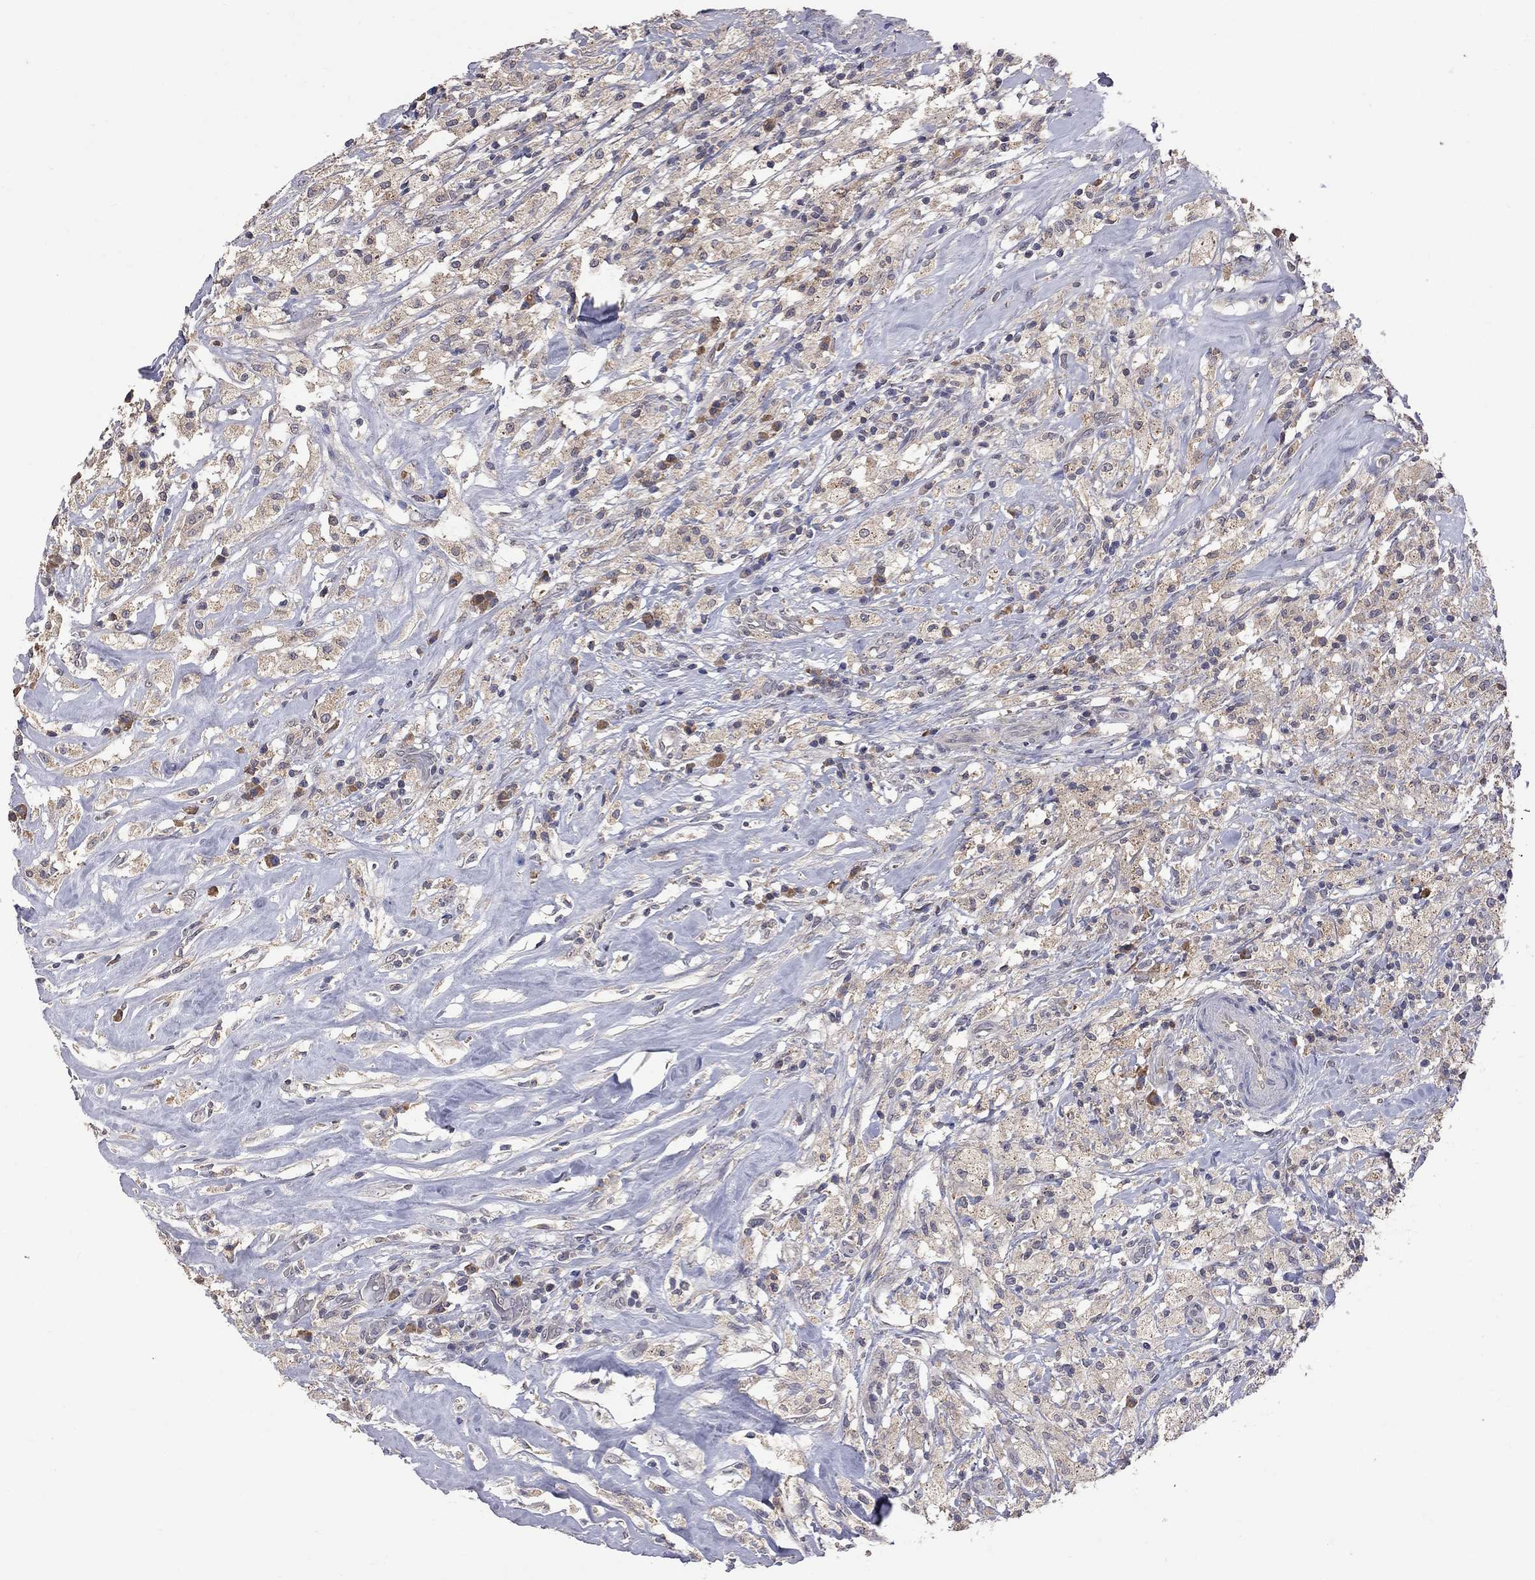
{"staining": {"intensity": "weak", "quantity": ">75%", "location": "cytoplasmic/membranous"}, "tissue": "testis cancer", "cell_type": "Tumor cells", "image_type": "cancer", "snomed": [{"axis": "morphology", "description": "Necrosis, NOS"}, {"axis": "morphology", "description": "Carcinoma, Embryonal, NOS"}, {"axis": "topography", "description": "Testis"}], "caption": "Approximately >75% of tumor cells in human testis cancer demonstrate weak cytoplasmic/membranous protein staining as visualized by brown immunohistochemical staining.", "gene": "HTR6", "patient": {"sex": "male", "age": 19}}